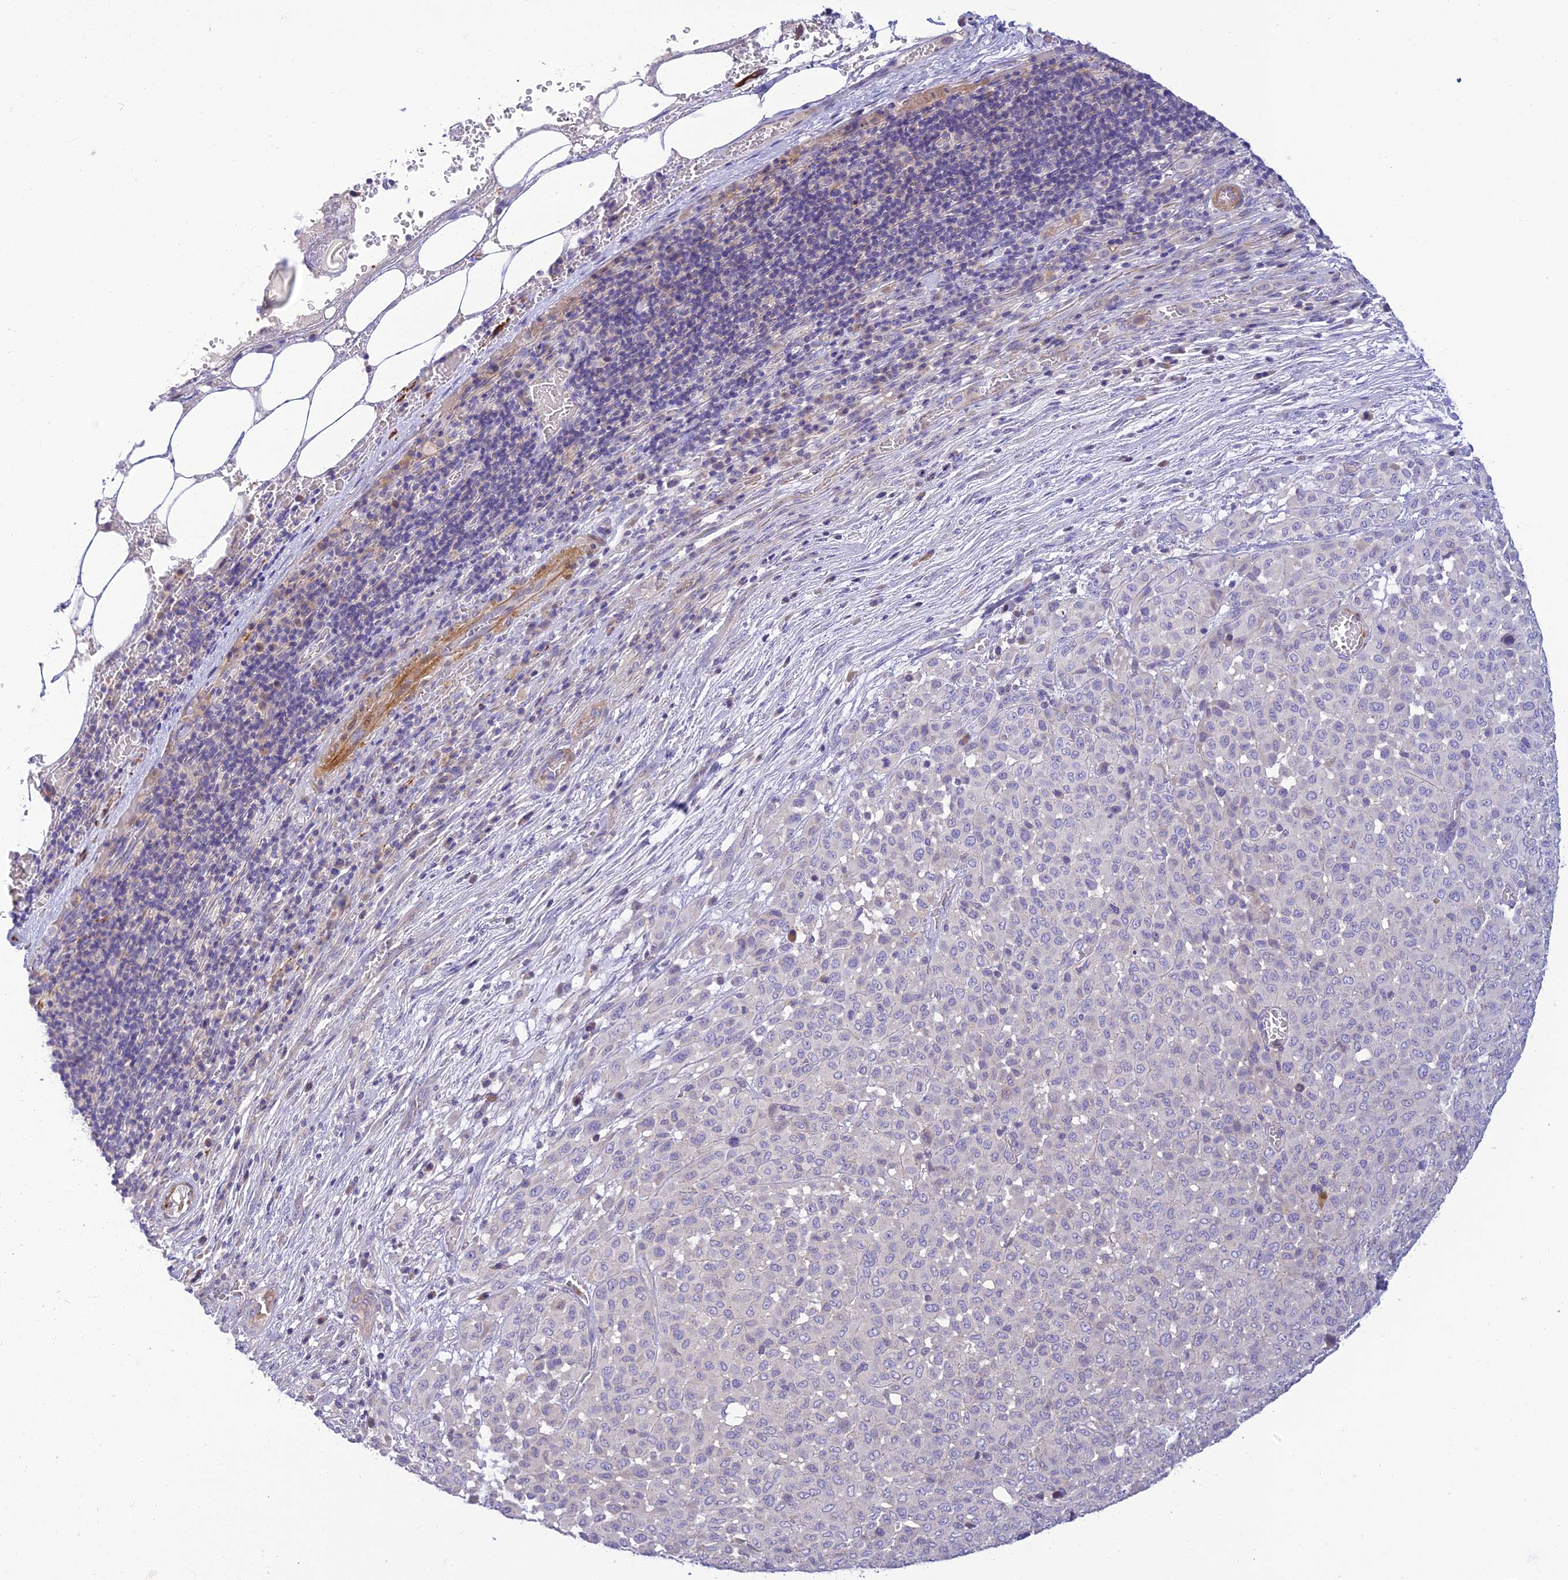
{"staining": {"intensity": "negative", "quantity": "none", "location": "none"}, "tissue": "melanoma", "cell_type": "Tumor cells", "image_type": "cancer", "snomed": [{"axis": "morphology", "description": "Malignant melanoma, Metastatic site"}, {"axis": "topography", "description": "Skin"}], "caption": "Immunohistochemical staining of melanoma demonstrates no significant positivity in tumor cells.", "gene": "CLIP4", "patient": {"sex": "female", "age": 81}}